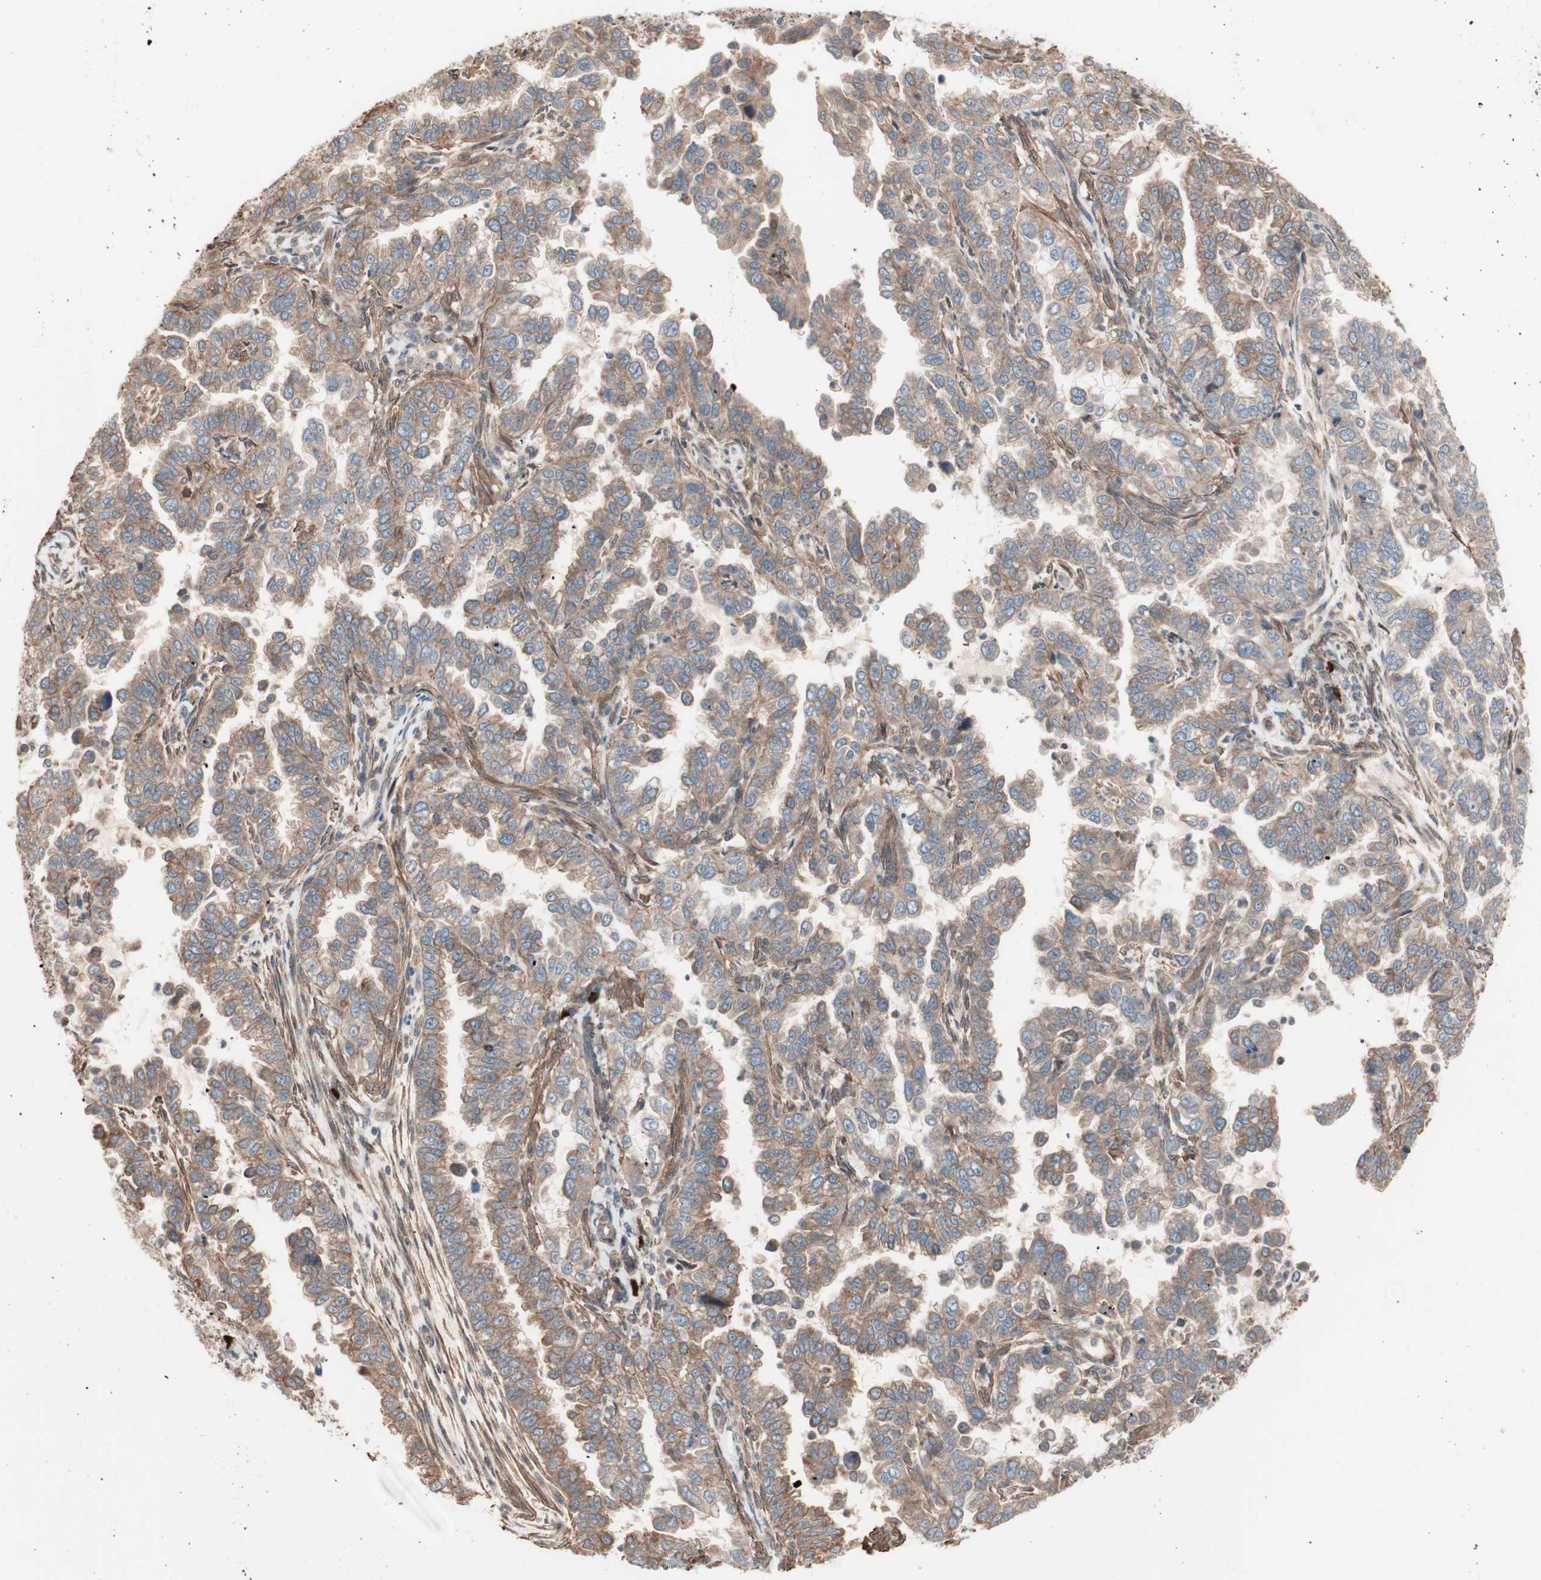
{"staining": {"intensity": "moderate", "quantity": ">75%", "location": "cytoplasmic/membranous"}, "tissue": "endometrial cancer", "cell_type": "Tumor cells", "image_type": "cancer", "snomed": [{"axis": "morphology", "description": "Adenocarcinoma, NOS"}, {"axis": "topography", "description": "Endometrium"}], "caption": "There is medium levels of moderate cytoplasmic/membranous staining in tumor cells of adenocarcinoma (endometrial), as demonstrated by immunohistochemical staining (brown color).", "gene": "ALG5", "patient": {"sex": "female", "age": 85}}